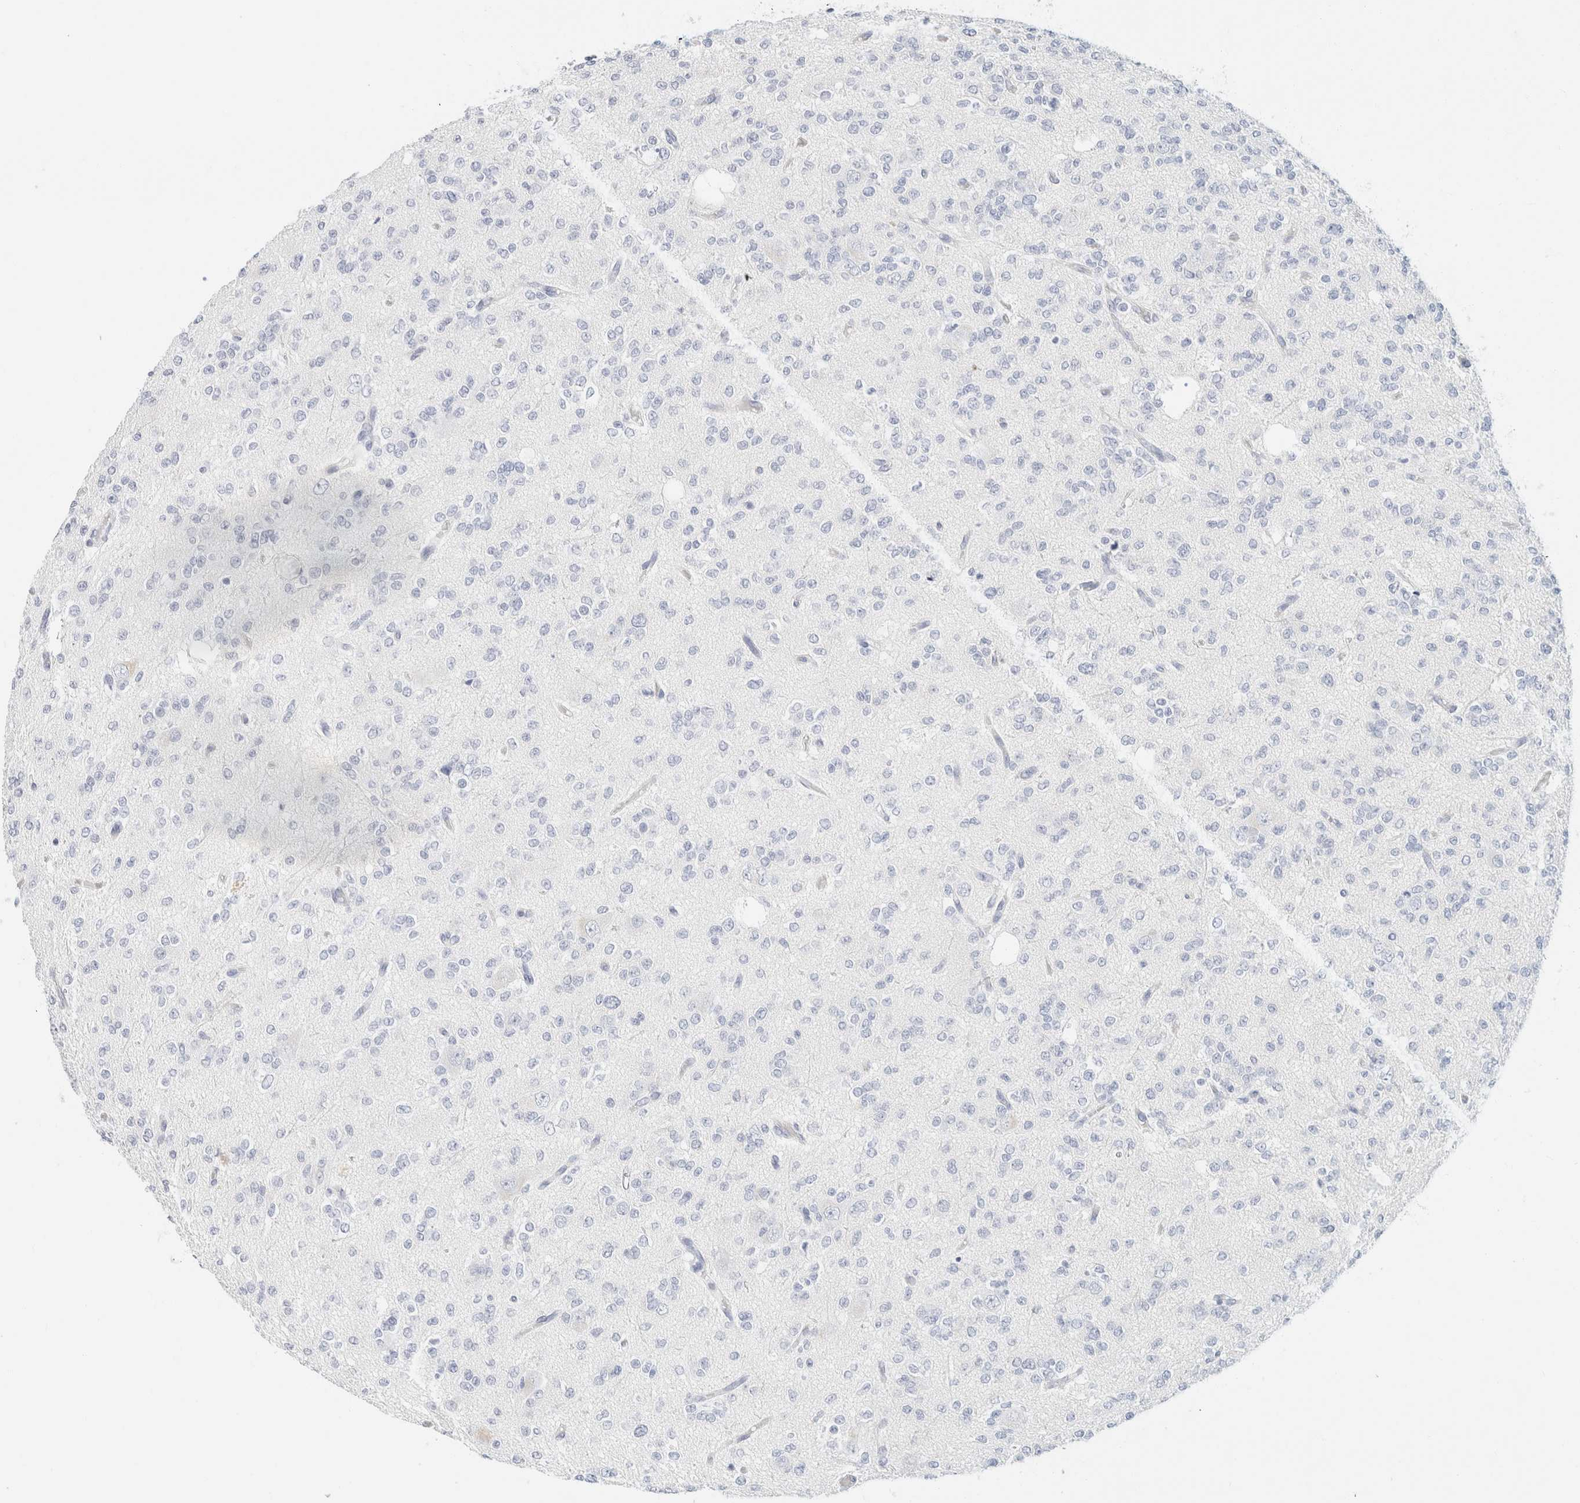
{"staining": {"intensity": "negative", "quantity": "none", "location": "none"}, "tissue": "glioma", "cell_type": "Tumor cells", "image_type": "cancer", "snomed": [{"axis": "morphology", "description": "Glioma, malignant, Low grade"}, {"axis": "topography", "description": "Brain"}], "caption": "This is an immunohistochemistry histopathology image of human low-grade glioma (malignant). There is no expression in tumor cells.", "gene": "KRT20", "patient": {"sex": "male", "age": 38}}